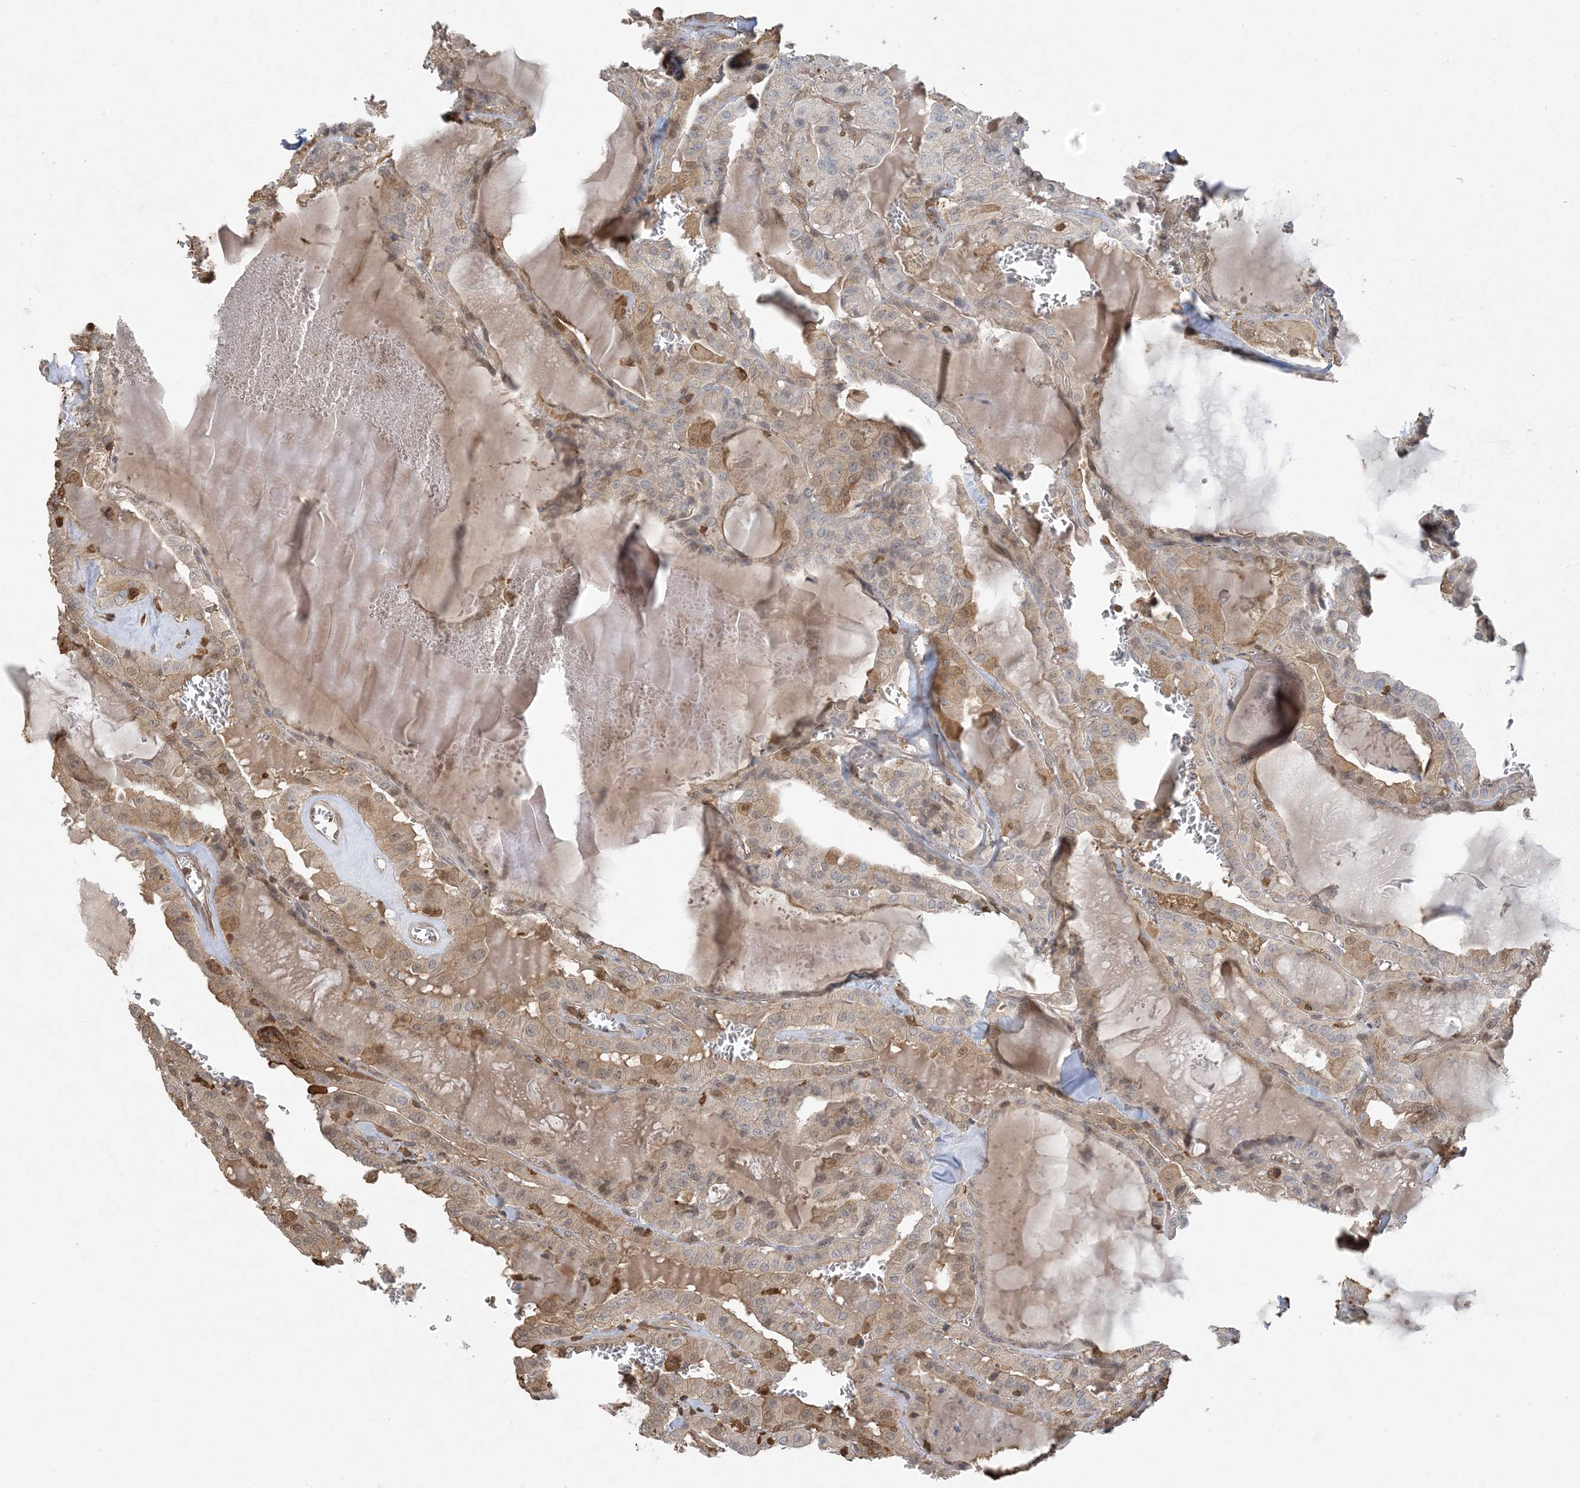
{"staining": {"intensity": "weak", "quantity": "25%-75%", "location": "cytoplasmic/membranous"}, "tissue": "thyroid cancer", "cell_type": "Tumor cells", "image_type": "cancer", "snomed": [{"axis": "morphology", "description": "Papillary adenocarcinoma, NOS"}, {"axis": "topography", "description": "Thyroid gland"}], "caption": "The immunohistochemical stain shows weak cytoplasmic/membranous staining in tumor cells of thyroid cancer tissue.", "gene": "TMSB4X", "patient": {"sex": "male", "age": 52}}